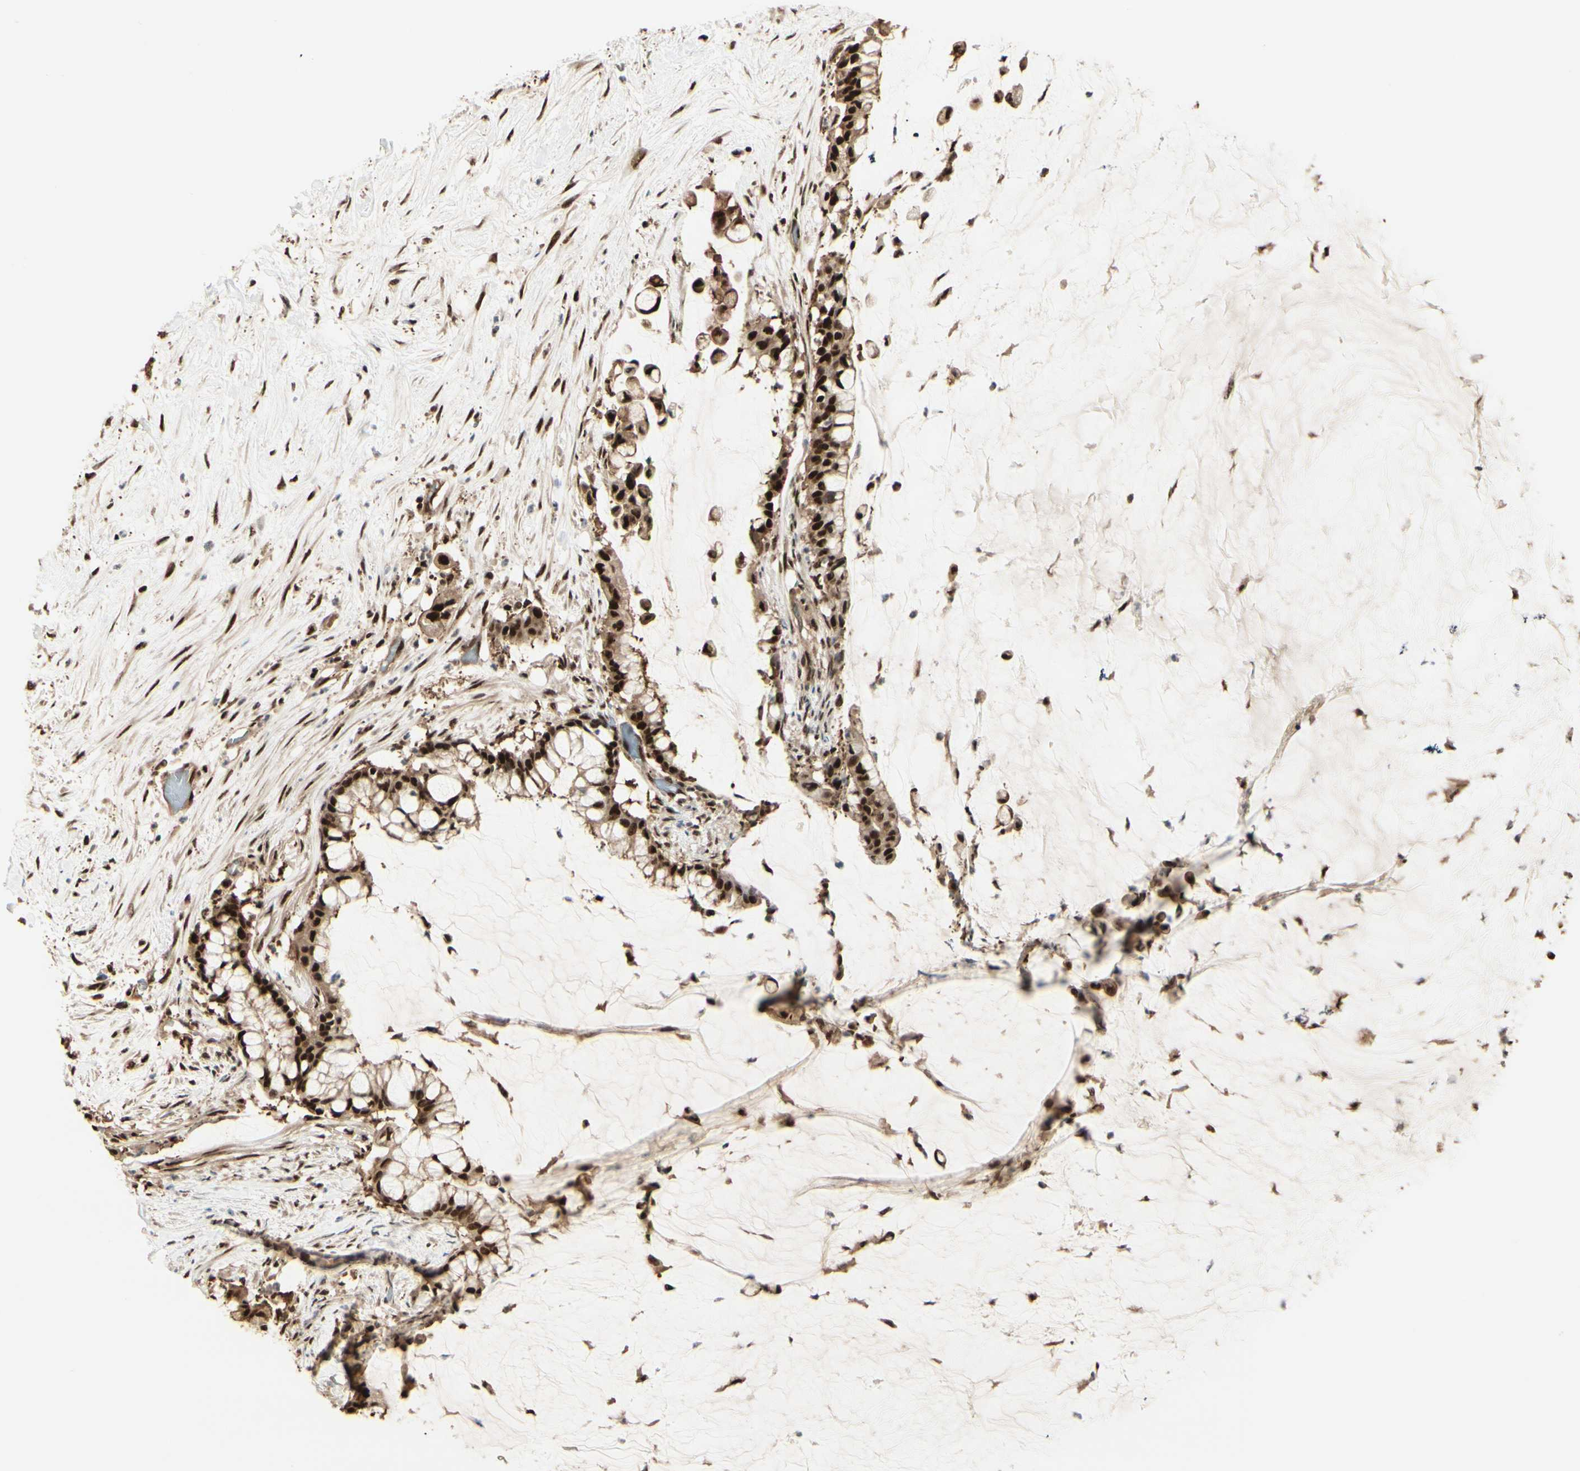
{"staining": {"intensity": "strong", "quantity": ">75%", "location": "cytoplasmic/membranous,nuclear"}, "tissue": "pancreatic cancer", "cell_type": "Tumor cells", "image_type": "cancer", "snomed": [{"axis": "morphology", "description": "Adenocarcinoma, NOS"}, {"axis": "topography", "description": "Pancreas"}], "caption": "Human pancreatic adenocarcinoma stained with a brown dye shows strong cytoplasmic/membranous and nuclear positive staining in approximately >75% of tumor cells.", "gene": "HSF1", "patient": {"sex": "male", "age": 41}}